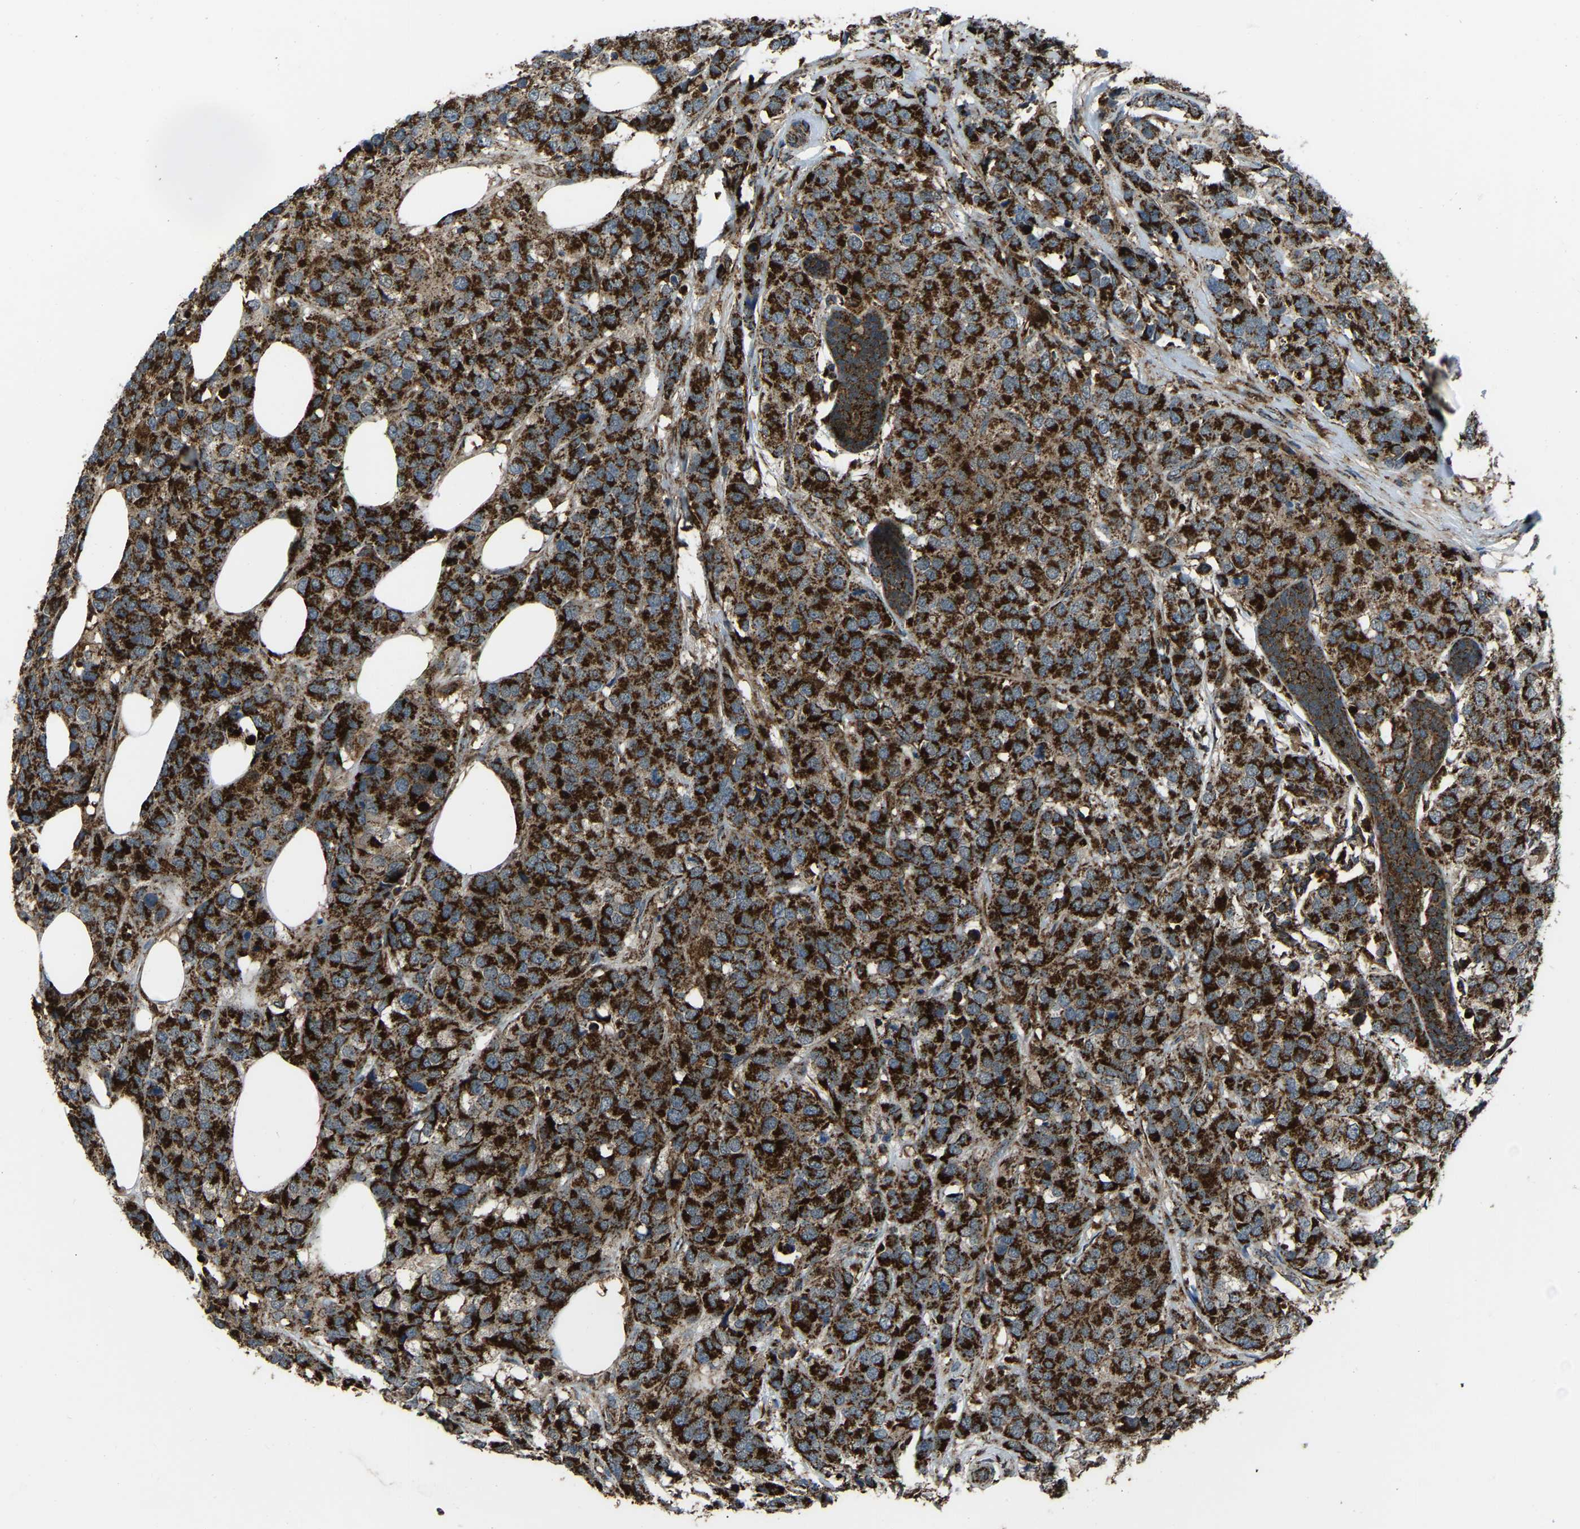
{"staining": {"intensity": "strong", "quantity": ">75%", "location": "cytoplasmic/membranous"}, "tissue": "breast cancer", "cell_type": "Tumor cells", "image_type": "cancer", "snomed": [{"axis": "morphology", "description": "Lobular carcinoma"}, {"axis": "topography", "description": "Breast"}], "caption": "Approximately >75% of tumor cells in human lobular carcinoma (breast) demonstrate strong cytoplasmic/membranous protein staining as visualized by brown immunohistochemical staining.", "gene": "AKR1A1", "patient": {"sex": "female", "age": 59}}